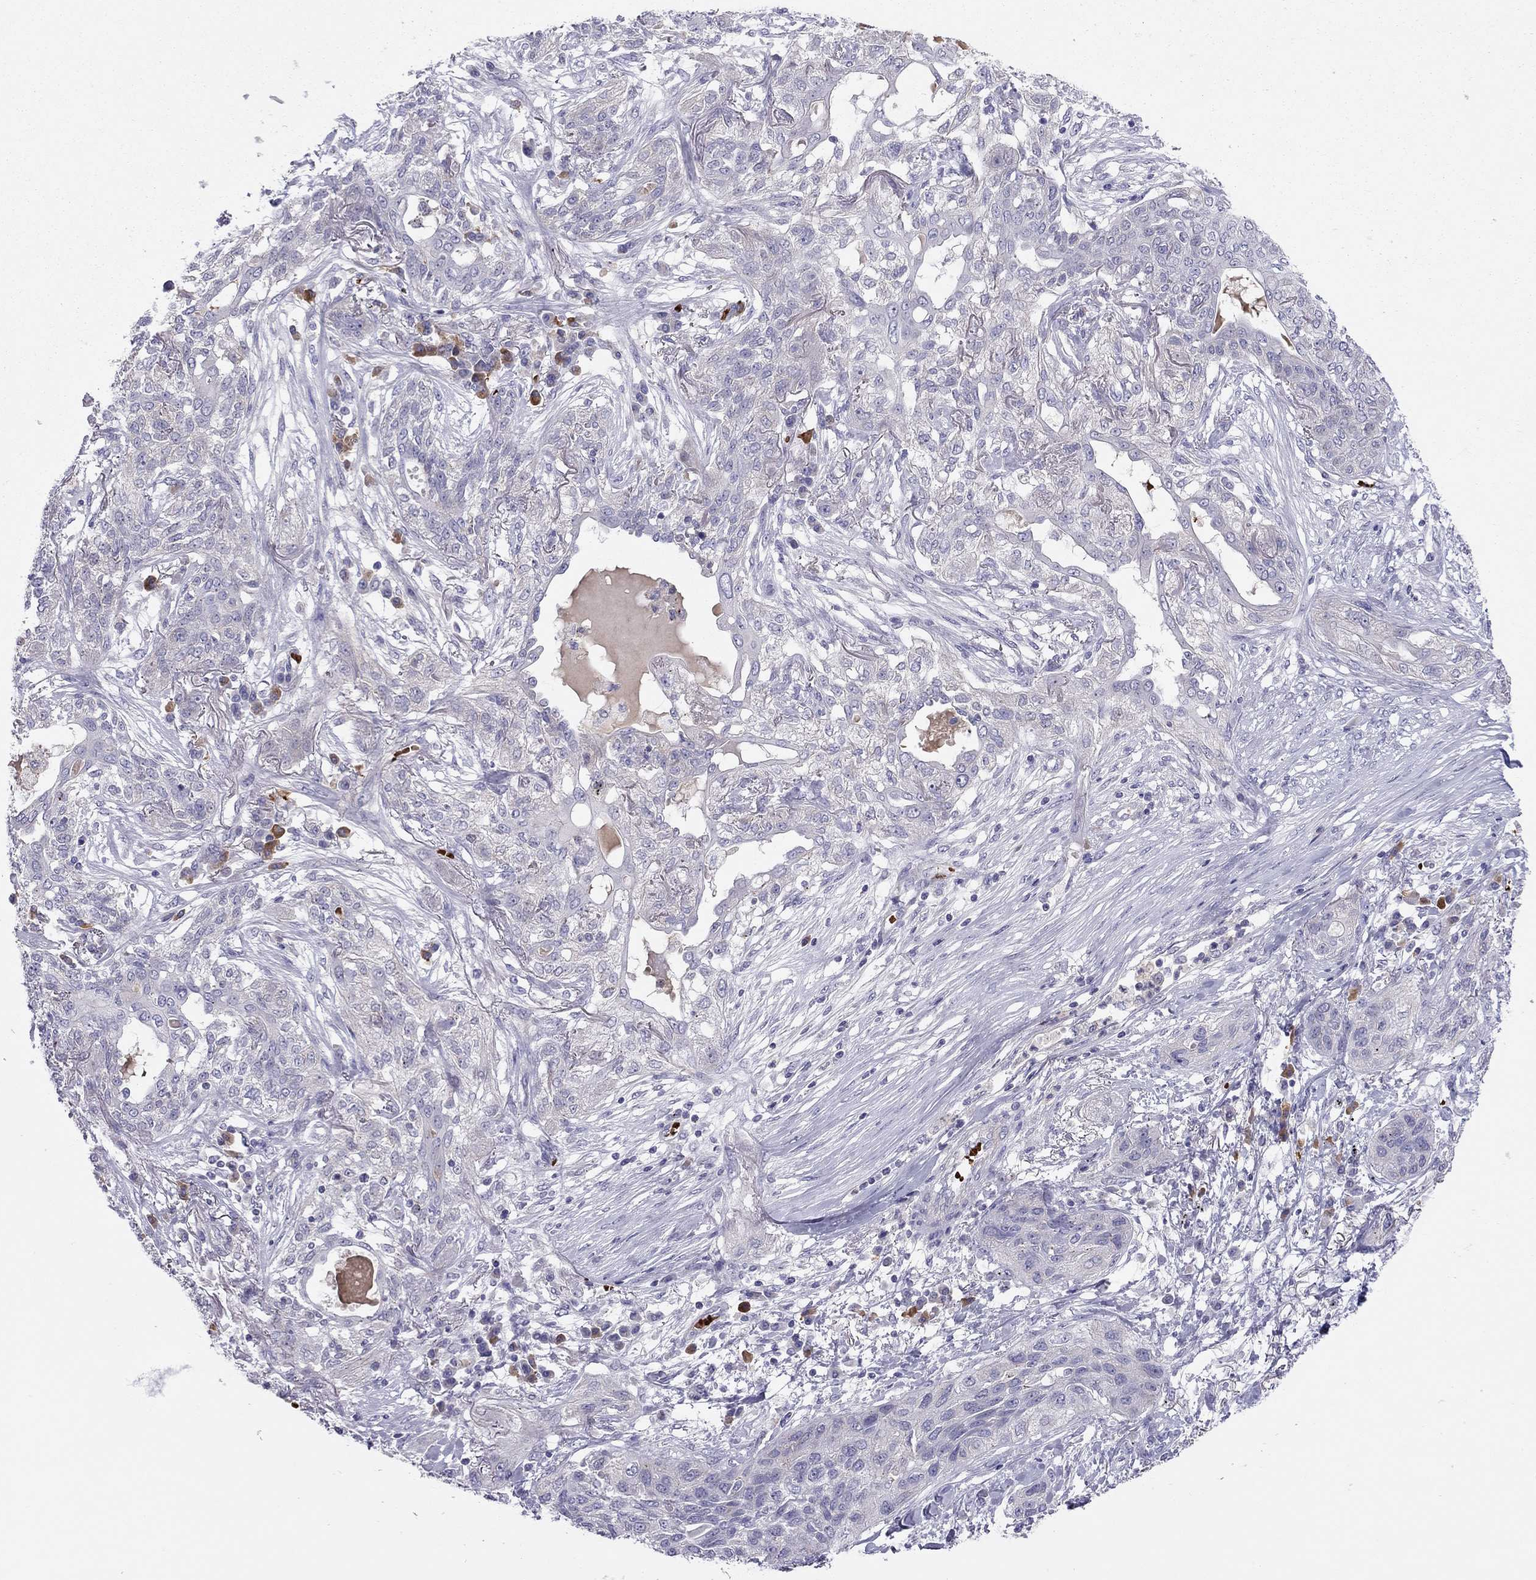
{"staining": {"intensity": "negative", "quantity": "none", "location": "none"}, "tissue": "lung cancer", "cell_type": "Tumor cells", "image_type": "cancer", "snomed": [{"axis": "morphology", "description": "Squamous cell carcinoma, NOS"}, {"axis": "topography", "description": "Lung"}], "caption": "The image exhibits no significant staining in tumor cells of lung squamous cell carcinoma.", "gene": "FRMD1", "patient": {"sex": "female", "age": 70}}